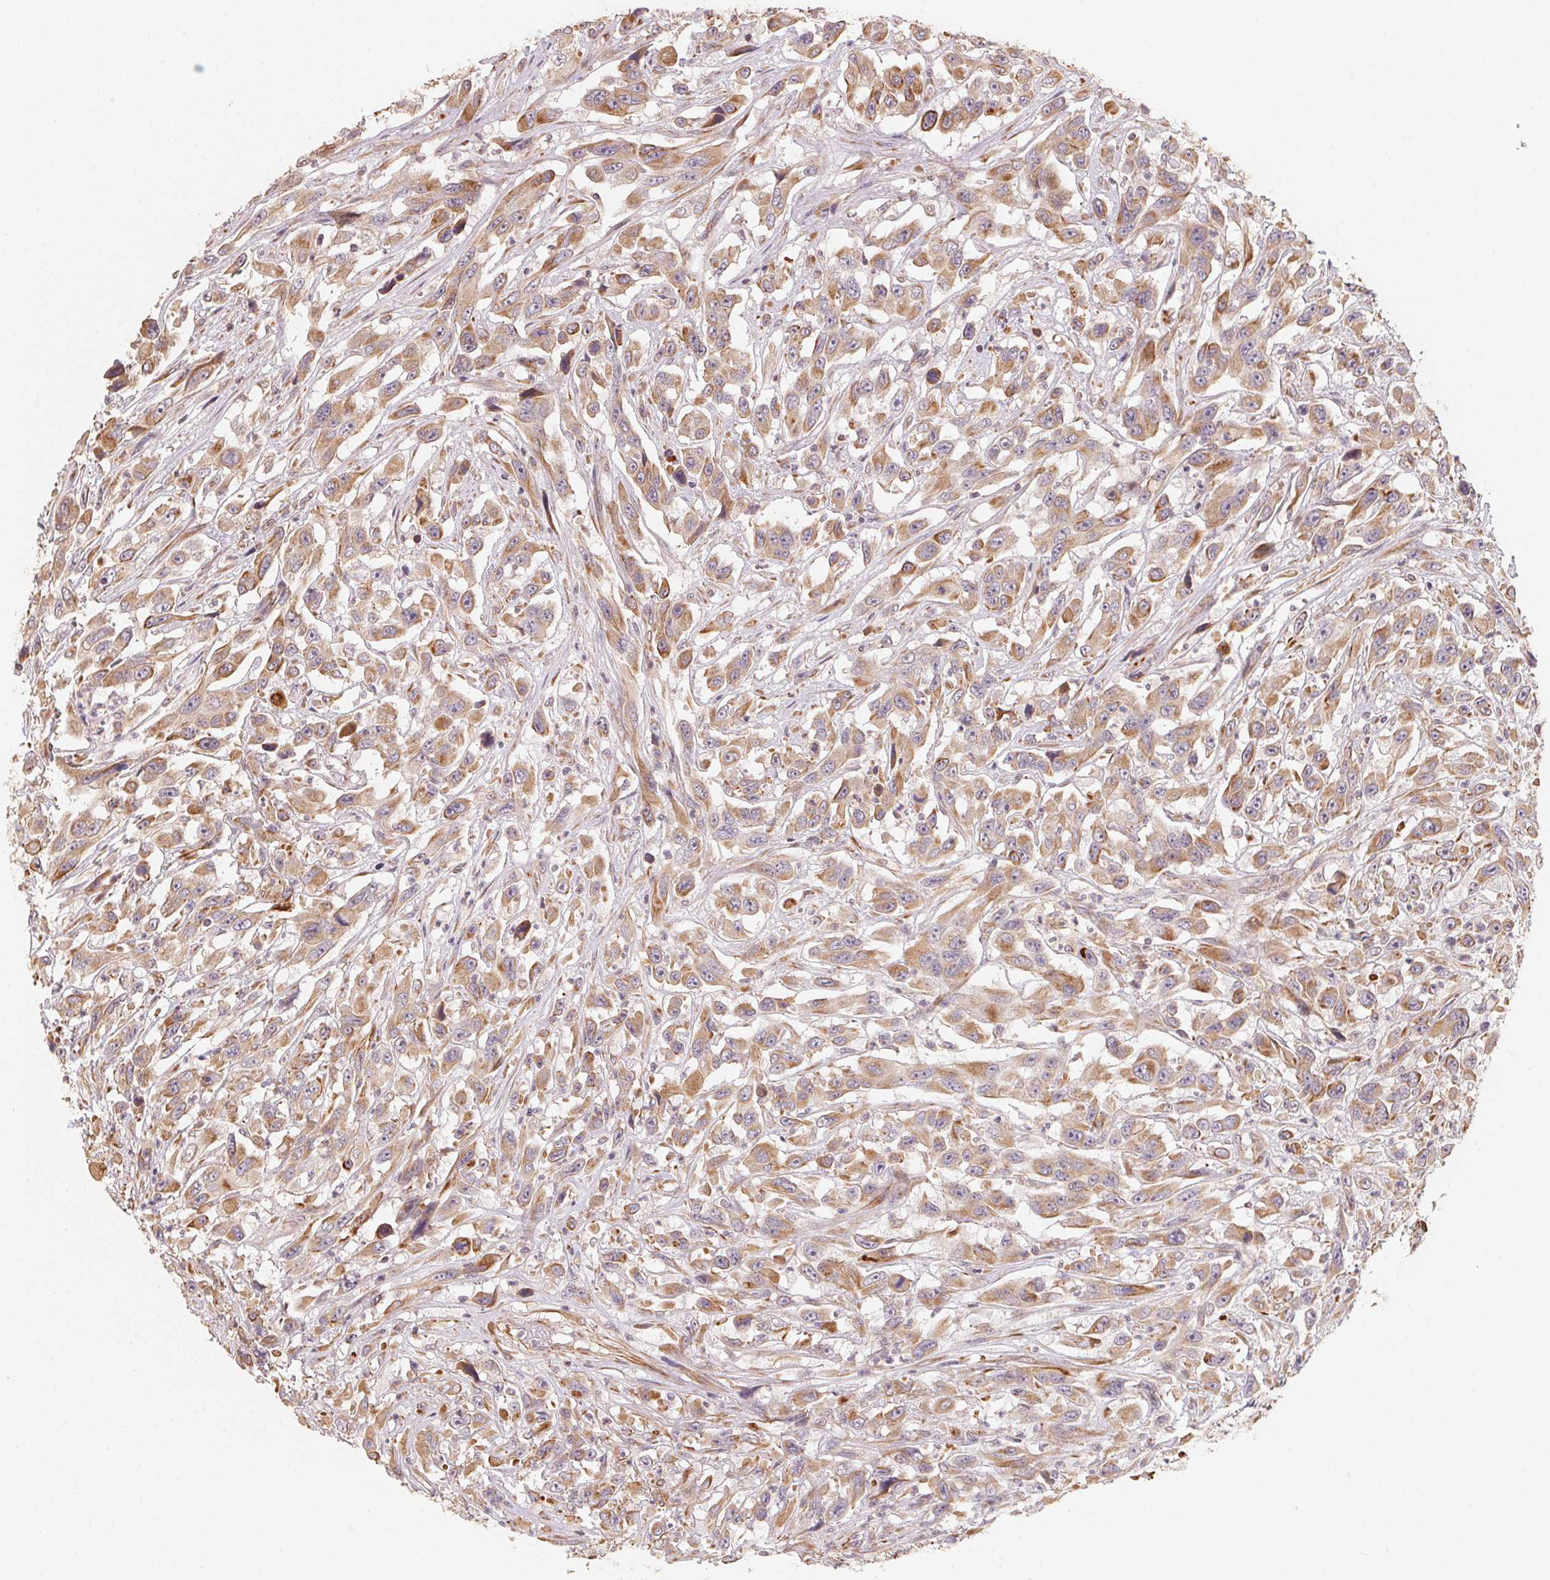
{"staining": {"intensity": "strong", "quantity": ">75%", "location": "cytoplasmic/membranous"}, "tissue": "urothelial cancer", "cell_type": "Tumor cells", "image_type": "cancer", "snomed": [{"axis": "morphology", "description": "Urothelial carcinoma, High grade"}, {"axis": "topography", "description": "Urinary bladder"}], "caption": "A high amount of strong cytoplasmic/membranous expression is present in approximately >75% of tumor cells in high-grade urothelial carcinoma tissue.", "gene": "TSPAN12", "patient": {"sex": "male", "age": 53}}